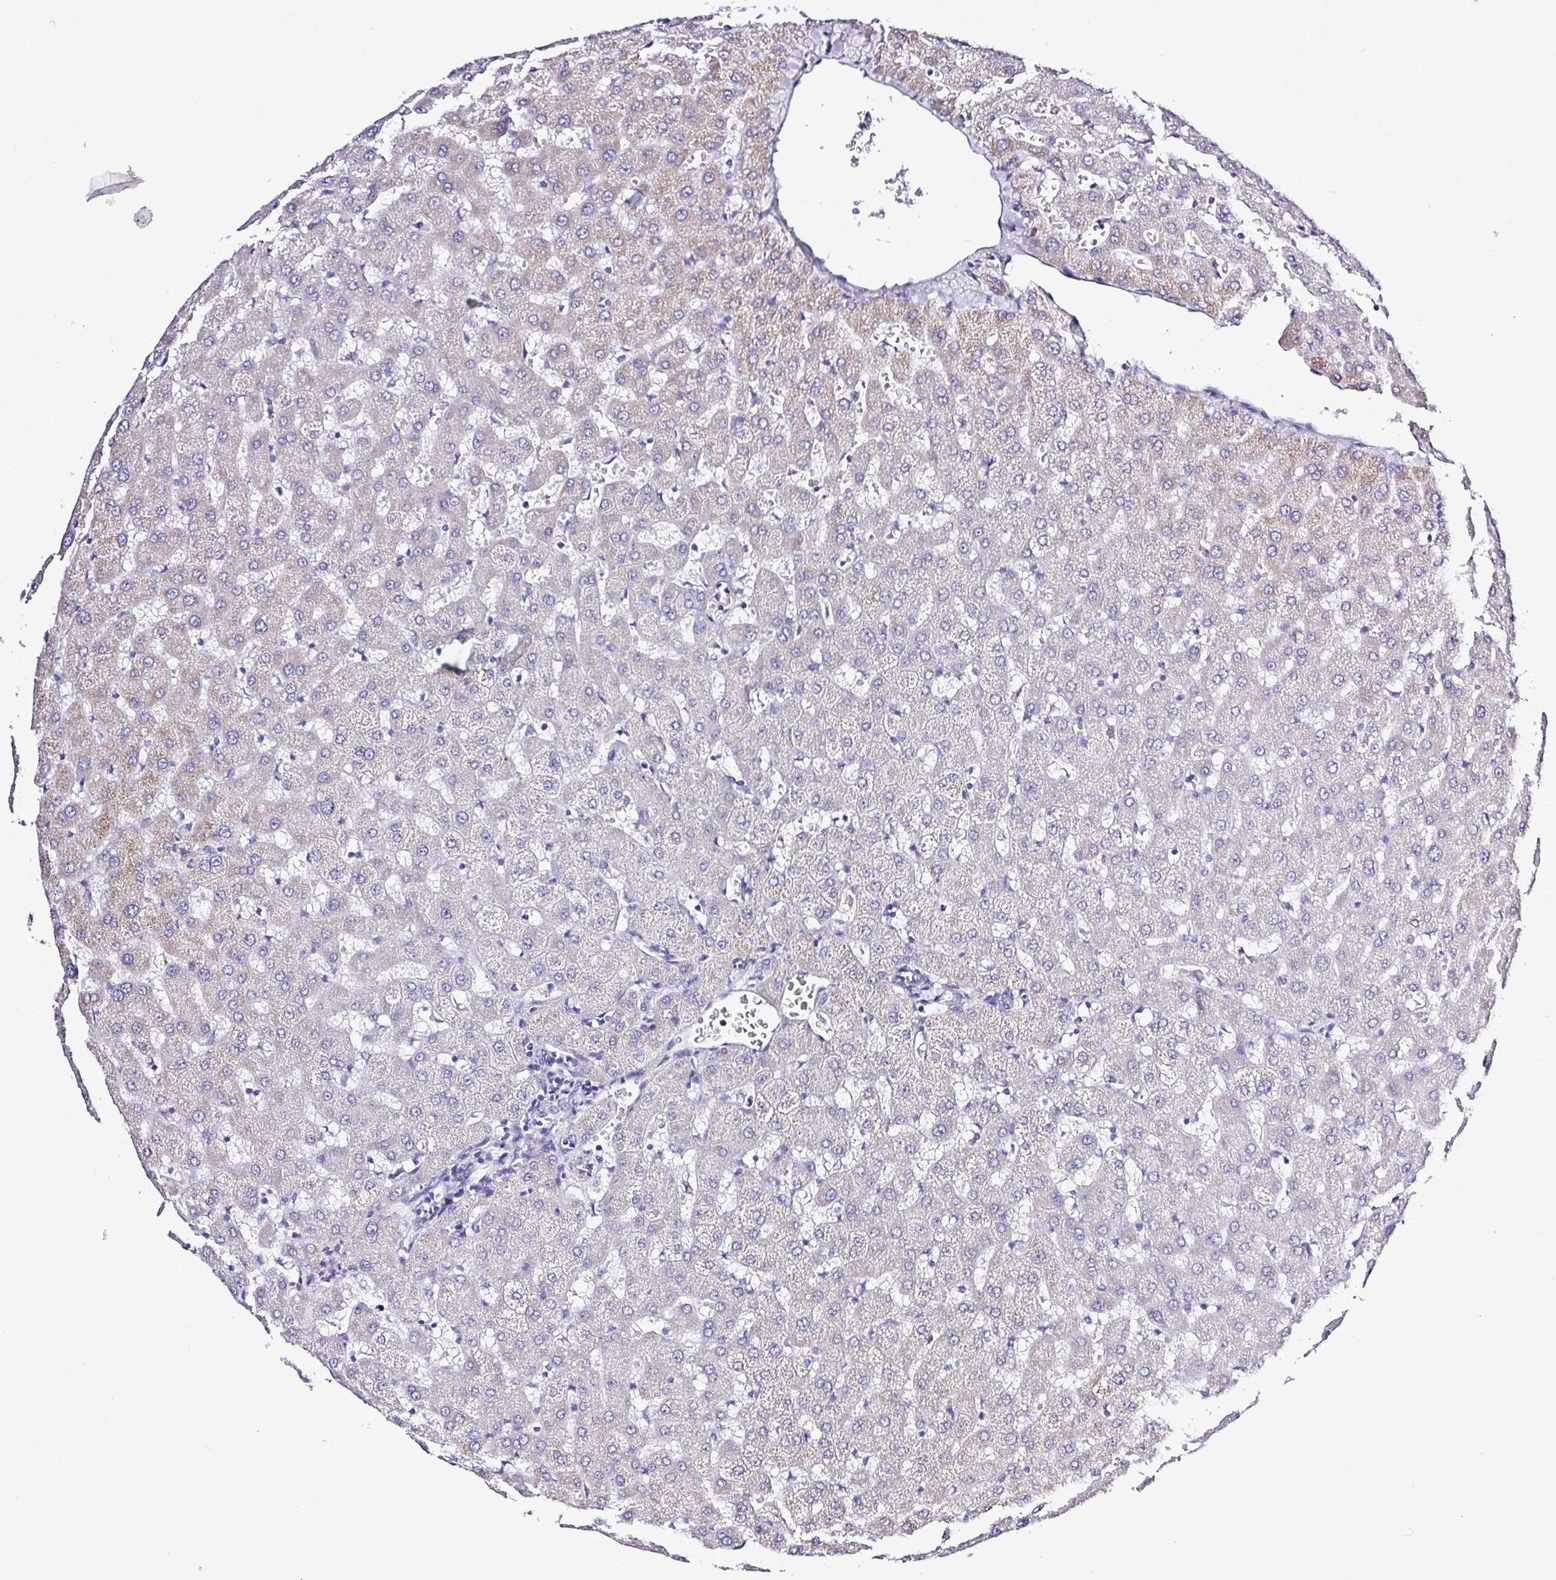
{"staining": {"intensity": "negative", "quantity": "none", "location": "none"}, "tissue": "liver", "cell_type": "Cholangiocytes", "image_type": "normal", "snomed": [{"axis": "morphology", "description": "Normal tissue, NOS"}, {"axis": "topography", "description": "Liver"}], "caption": "Cholangiocytes are negative for protein expression in unremarkable human liver. (Immunohistochemistry (ihc), brightfield microscopy, high magnification).", "gene": "GABBR2", "patient": {"sex": "female", "age": 63}}